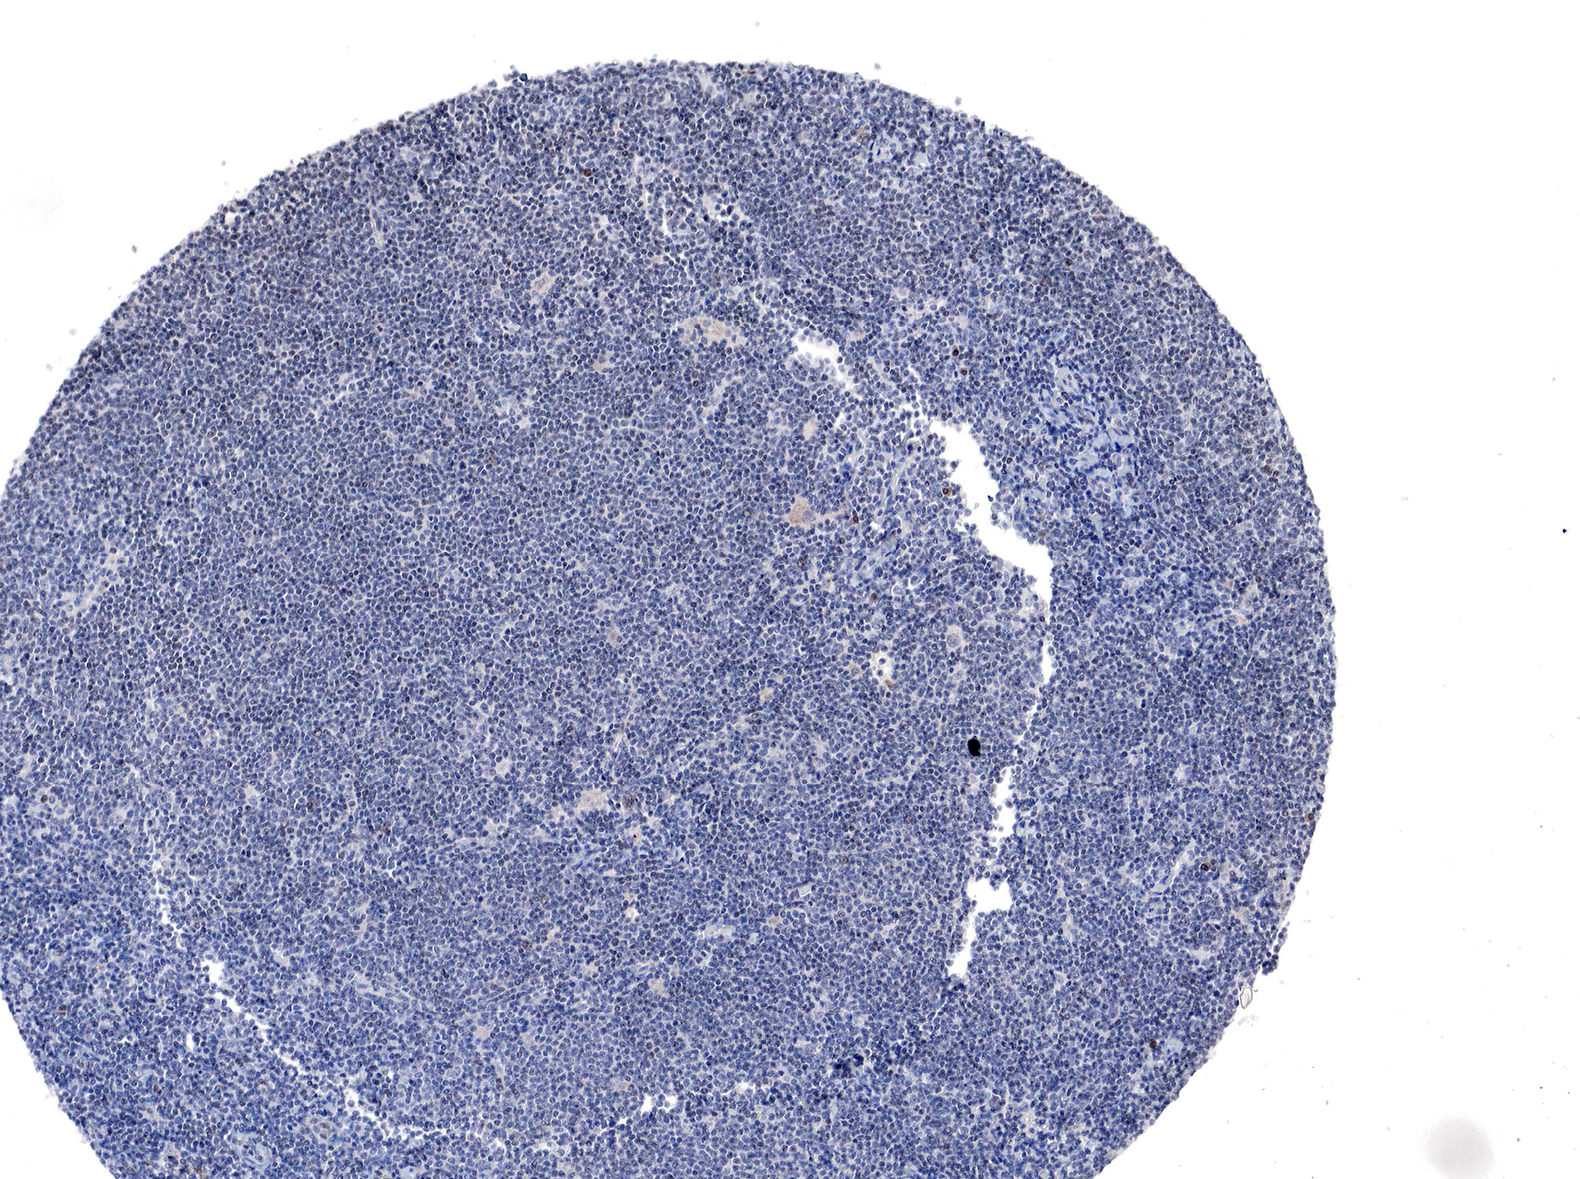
{"staining": {"intensity": "negative", "quantity": "none", "location": "none"}, "tissue": "lymphoma", "cell_type": "Tumor cells", "image_type": "cancer", "snomed": [{"axis": "morphology", "description": "Malignant lymphoma, non-Hodgkin's type, Low grade"}, {"axis": "topography", "description": "Lymph node"}], "caption": "This is a image of IHC staining of malignant lymphoma, non-Hodgkin's type (low-grade), which shows no staining in tumor cells.", "gene": "DACH2", "patient": {"sex": "male", "age": 65}}